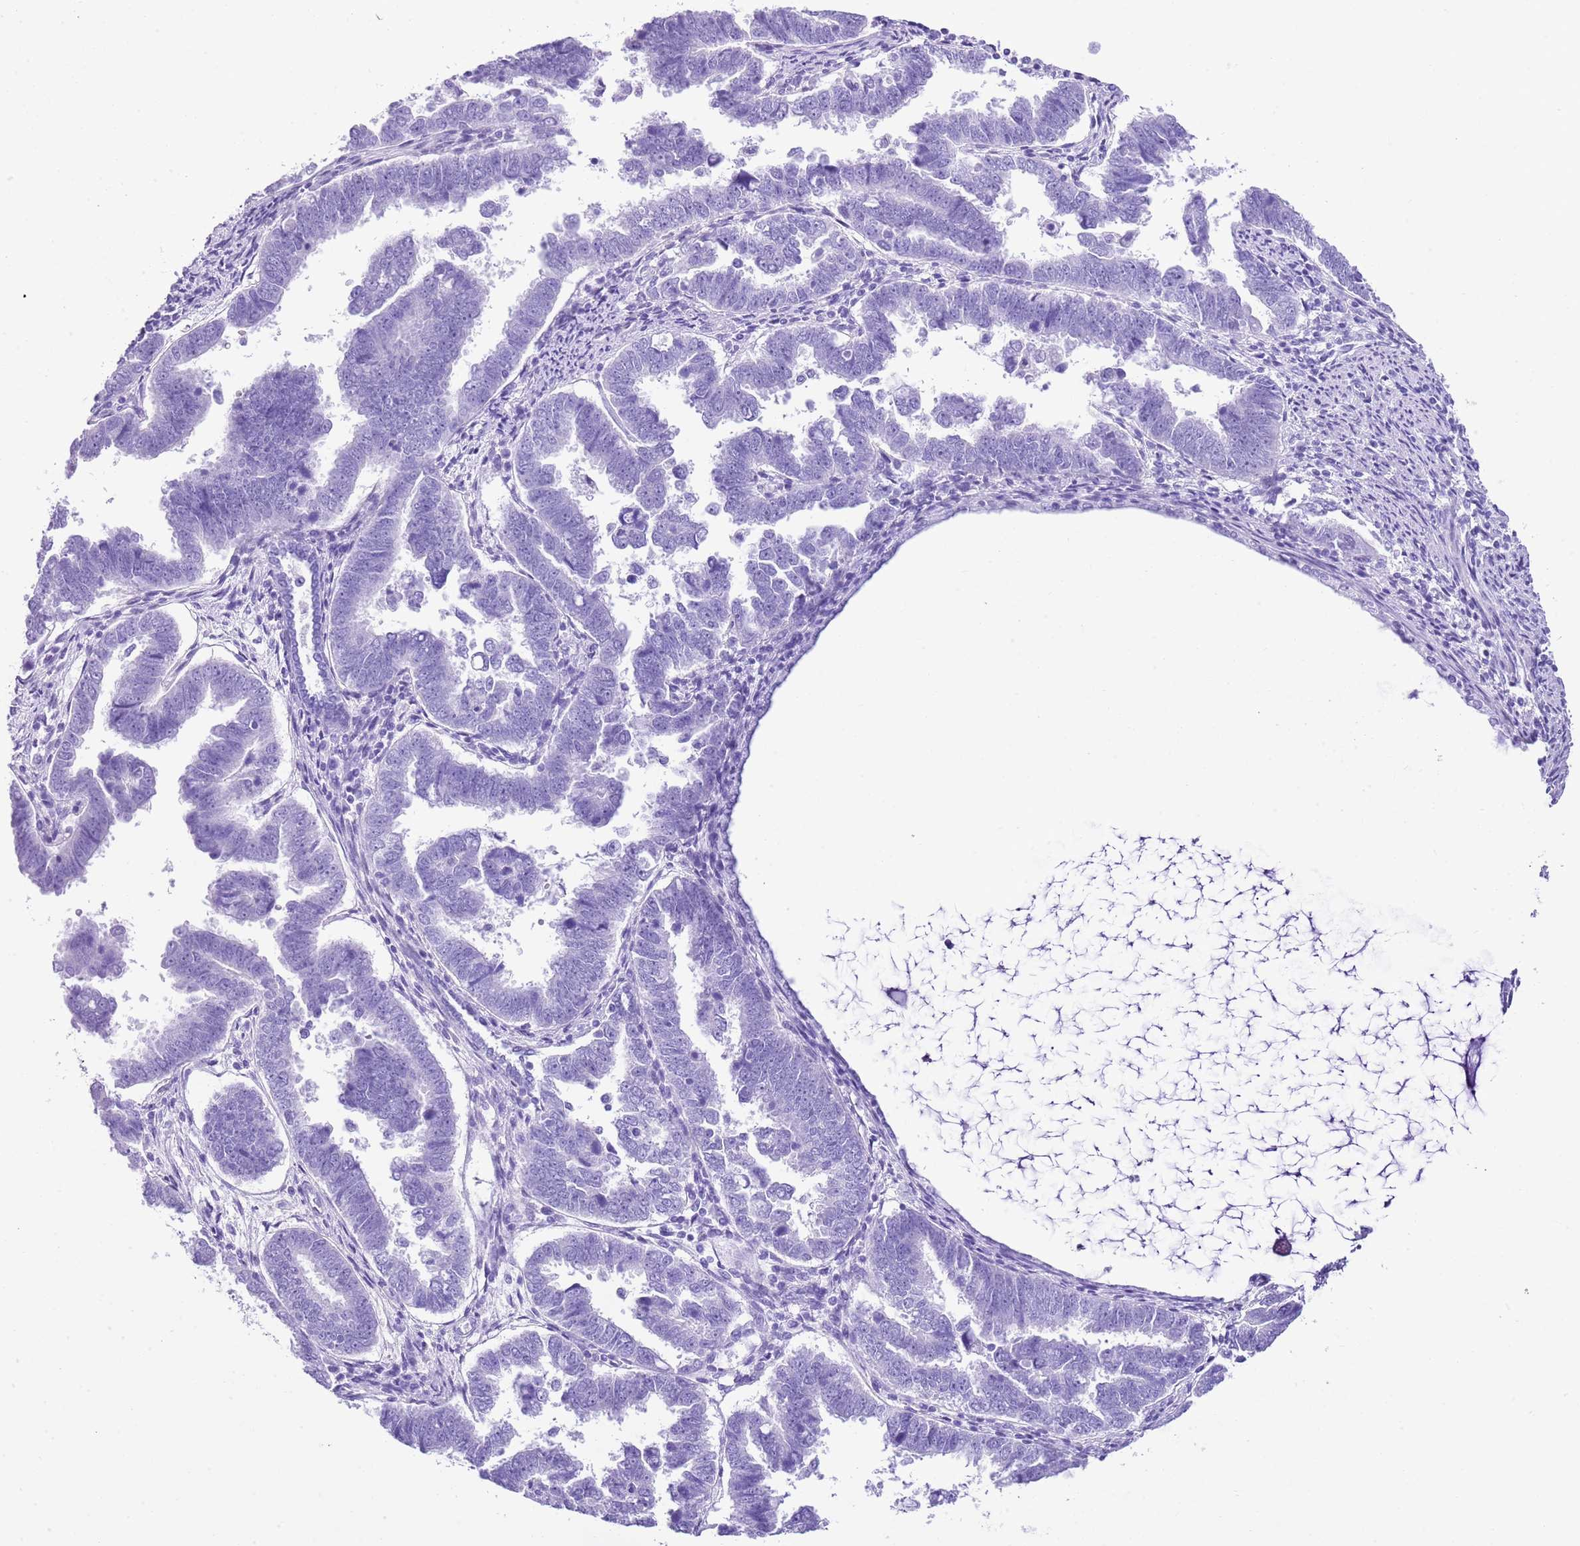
{"staining": {"intensity": "negative", "quantity": "none", "location": "none"}, "tissue": "endometrial cancer", "cell_type": "Tumor cells", "image_type": "cancer", "snomed": [{"axis": "morphology", "description": "Adenocarcinoma, NOS"}, {"axis": "topography", "description": "Endometrium"}], "caption": "Endometrial cancer (adenocarcinoma) stained for a protein using immunohistochemistry (IHC) reveals no expression tumor cells.", "gene": "KCNC1", "patient": {"sex": "female", "age": 75}}